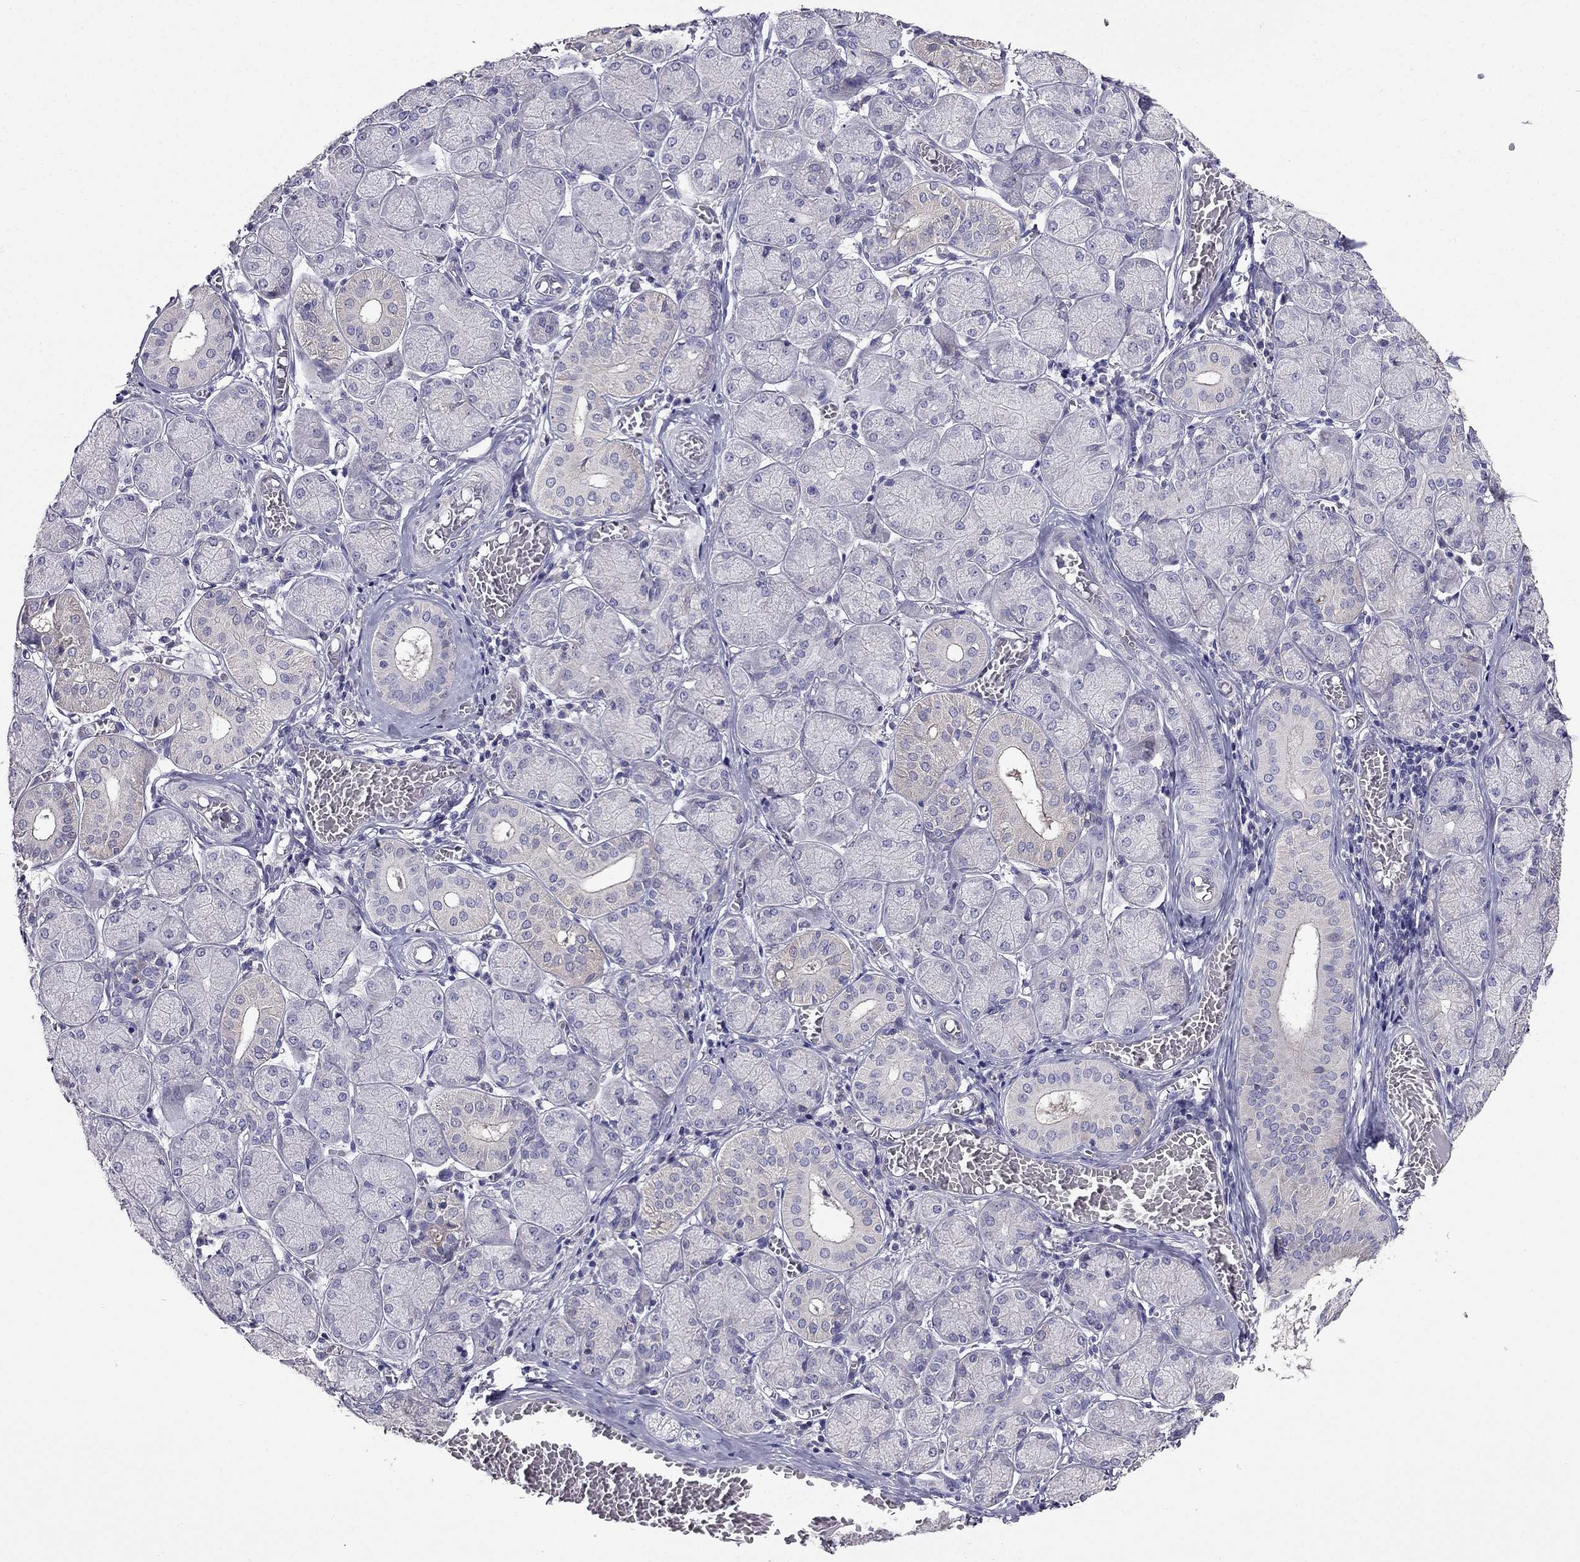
{"staining": {"intensity": "negative", "quantity": "none", "location": "none"}, "tissue": "salivary gland", "cell_type": "Glandular cells", "image_type": "normal", "snomed": [{"axis": "morphology", "description": "Normal tissue, NOS"}, {"axis": "topography", "description": "Salivary gland"}, {"axis": "topography", "description": "Peripheral nerve tissue"}], "caption": "Immunohistochemistry micrograph of normal salivary gland stained for a protein (brown), which shows no staining in glandular cells. The staining was performed using DAB (3,3'-diaminobenzidine) to visualize the protein expression in brown, while the nuclei were stained in blue with hematoxylin (Magnification: 20x).", "gene": "AS3MT", "patient": {"sex": "female", "age": 24}}